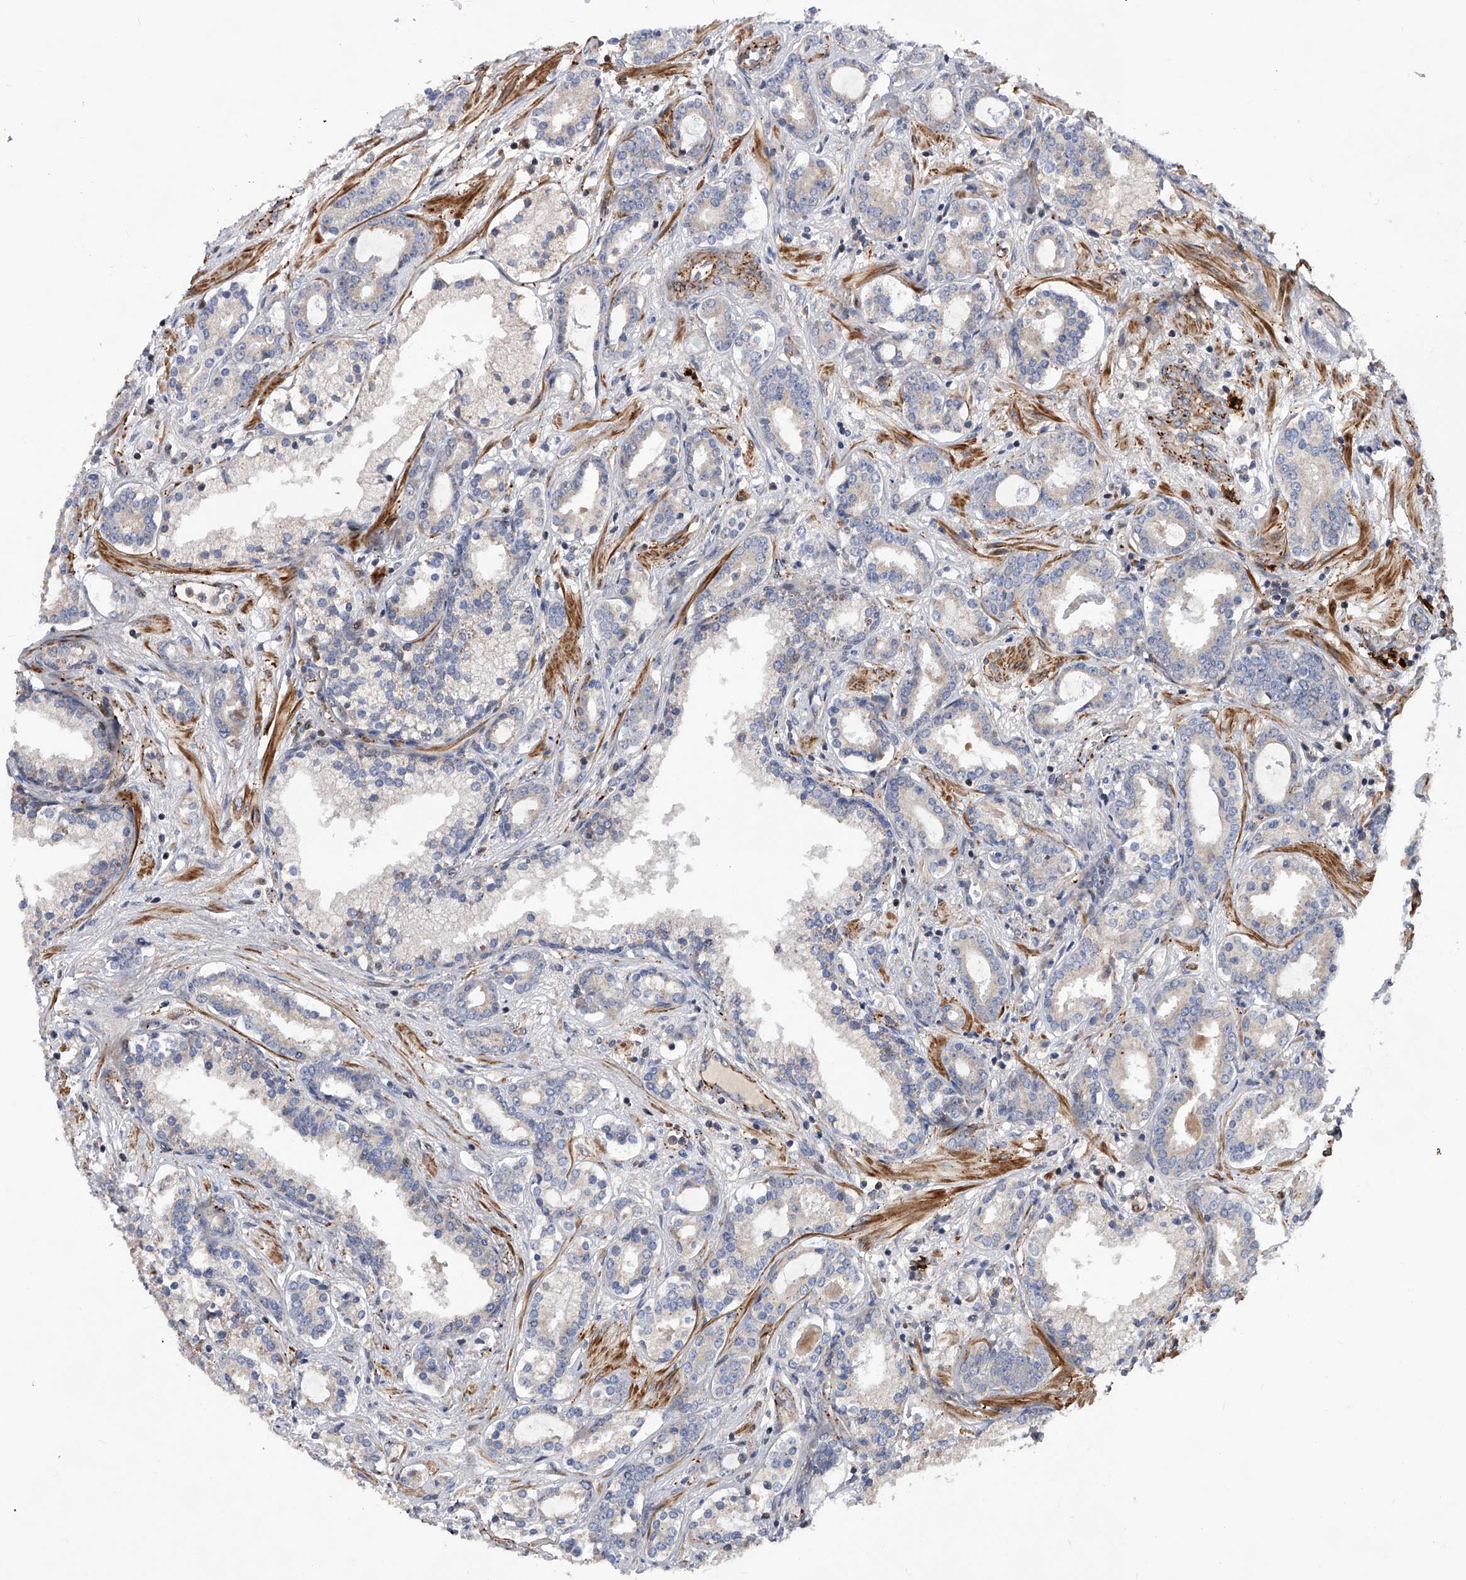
{"staining": {"intensity": "negative", "quantity": "none", "location": "none"}, "tissue": "prostate cancer", "cell_type": "Tumor cells", "image_type": "cancer", "snomed": [{"axis": "morphology", "description": "Adenocarcinoma, High grade"}, {"axis": "topography", "description": "Prostate"}], "caption": "Tumor cells are negative for brown protein staining in prostate cancer.", "gene": "PDSS2", "patient": {"sex": "male", "age": 58}}